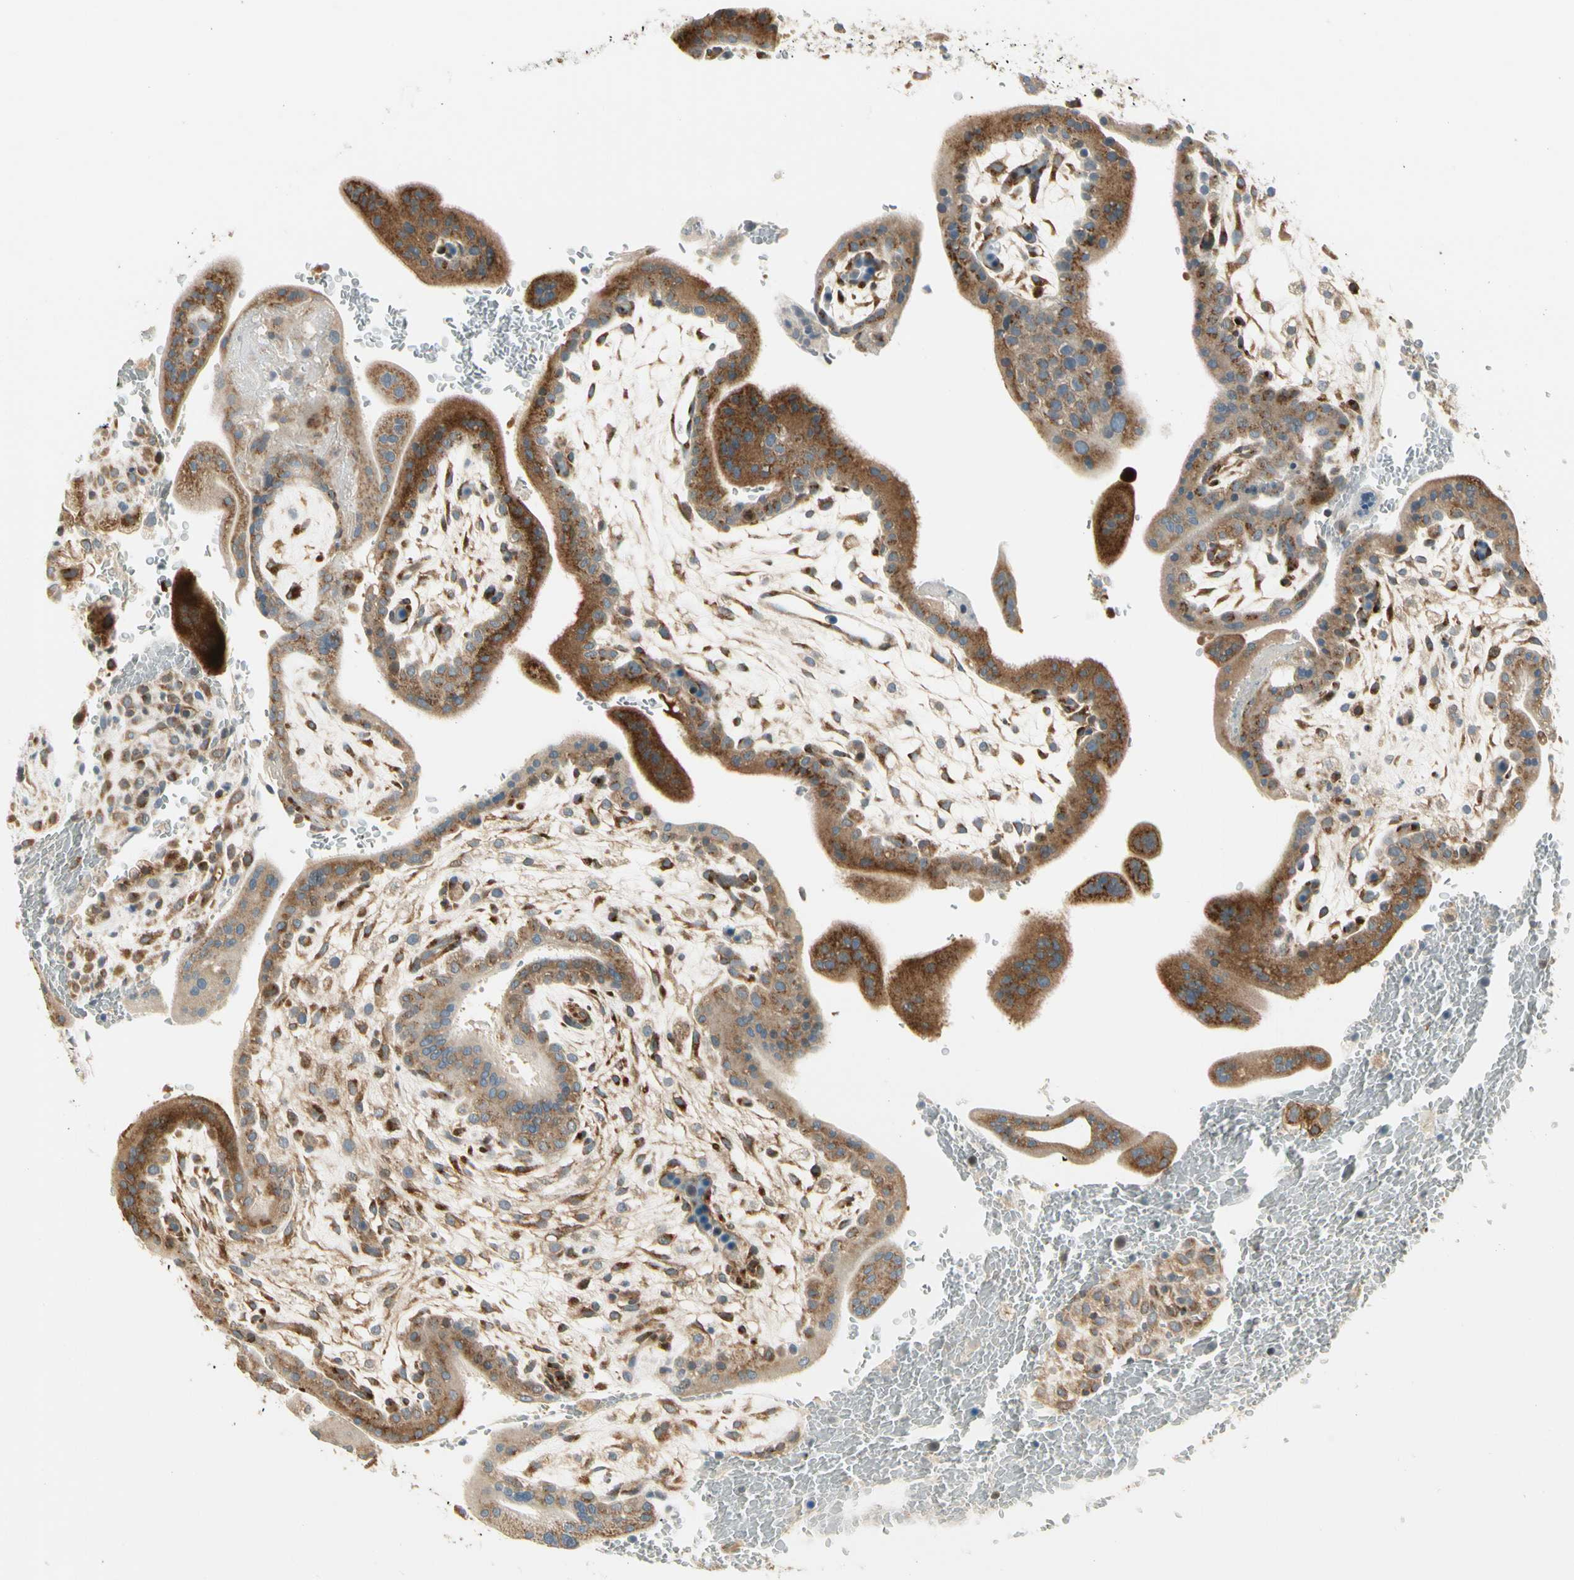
{"staining": {"intensity": "strong", "quantity": ">75%", "location": "cytoplasmic/membranous"}, "tissue": "placenta", "cell_type": "Decidual cells", "image_type": "normal", "snomed": [{"axis": "morphology", "description": "Normal tissue, NOS"}, {"axis": "topography", "description": "Placenta"}], "caption": "Protein expression analysis of benign placenta exhibits strong cytoplasmic/membranous staining in approximately >75% of decidual cells. Nuclei are stained in blue.", "gene": "MANSC1", "patient": {"sex": "female", "age": 35}}